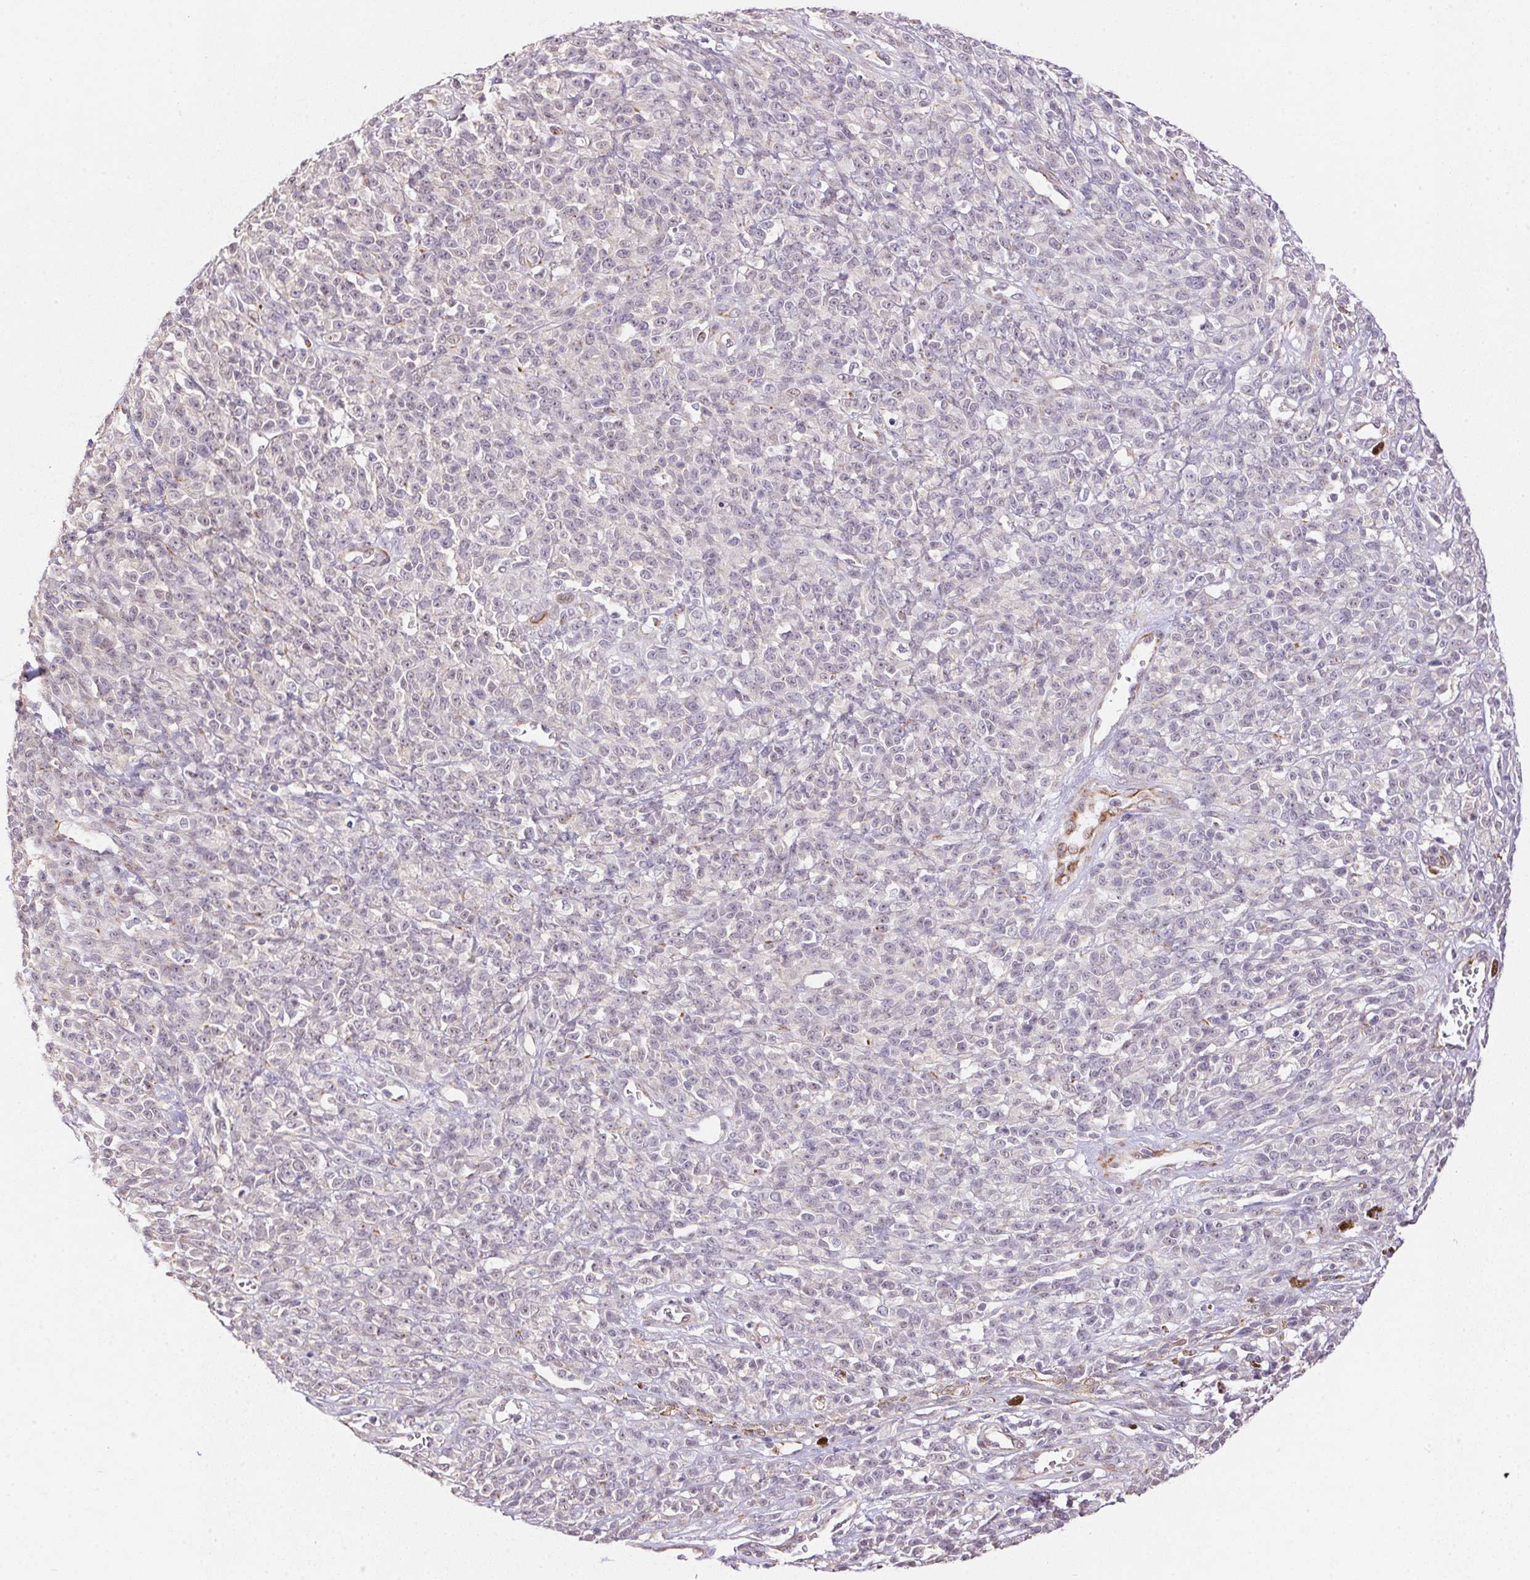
{"staining": {"intensity": "negative", "quantity": "none", "location": "none"}, "tissue": "melanoma", "cell_type": "Tumor cells", "image_type": "cancer", "snomed": [{"axis": "morphology", "description": "Malignant melanoma, NOS"}, {"axis": "topography", "description": "Skin"}, {"axis": "topography", "description": "Skin of trunk"}], "caption": "Melanoma was stained to show a protein in brown. There is no significant staining in tumor cells. (Immunohistochemistry (ihc), brightfield microscopy, high magnification).", "gene": "GYG2", "patient": {"sex": "male", "age": 74}}